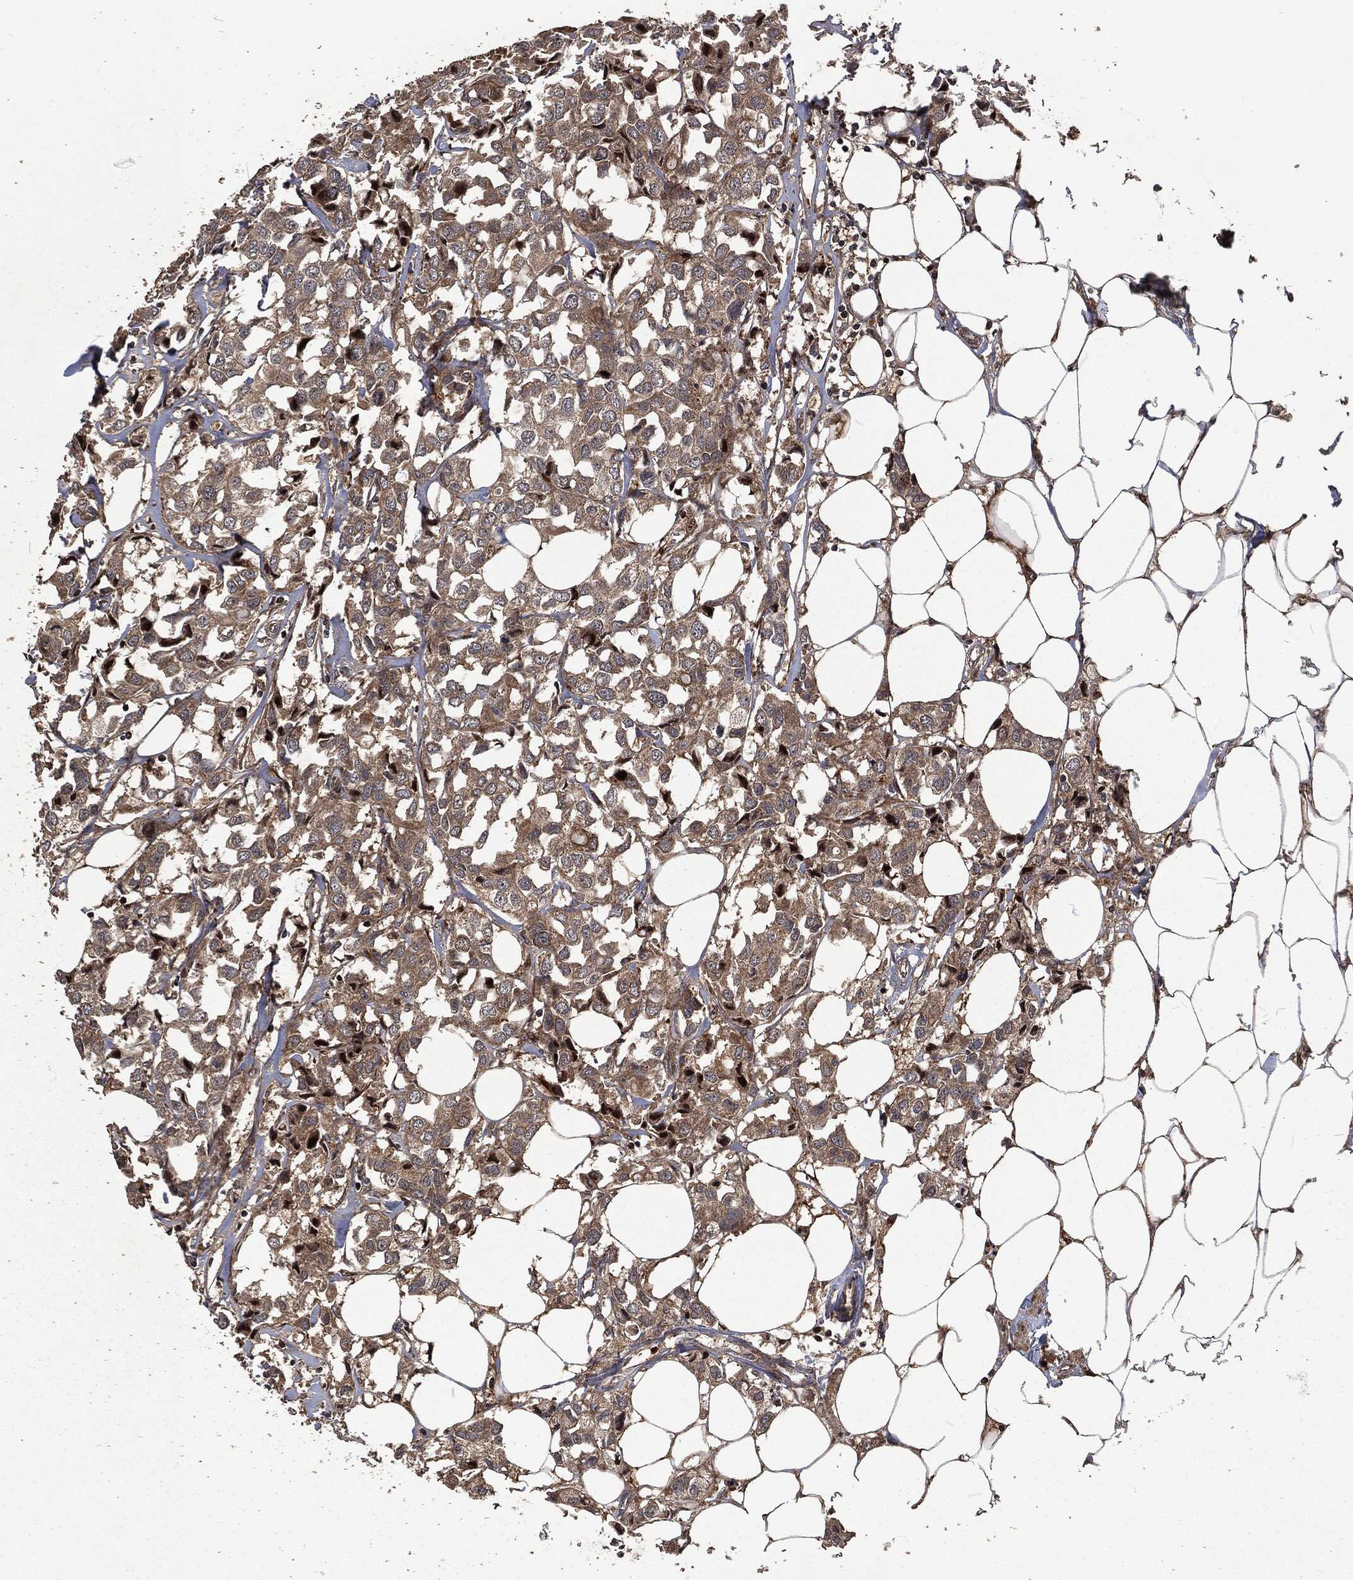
{"staining": {"intensity": "weak", "quantity": ">75%", "location": "cytoplasmic/membranous"}, "tissue": "breast cancer", "cell_type": "Tumor cells", "image_type": "cancer", "snomed": [{"axis": "morphology", "description": "Duct carcinoma"}, {"axis": "topography", "description": "Breast"}], "caption": "An immunohistochemistry micrograph of tumor tissue is shown. Protein staining in brown highlights weak cytoplasmic/membranous positivity in infiltrating ductal carcinoma (breast) within tumor cells.", "gene": "CMPK2", "patient": {"sex": "female", "age": 80}}